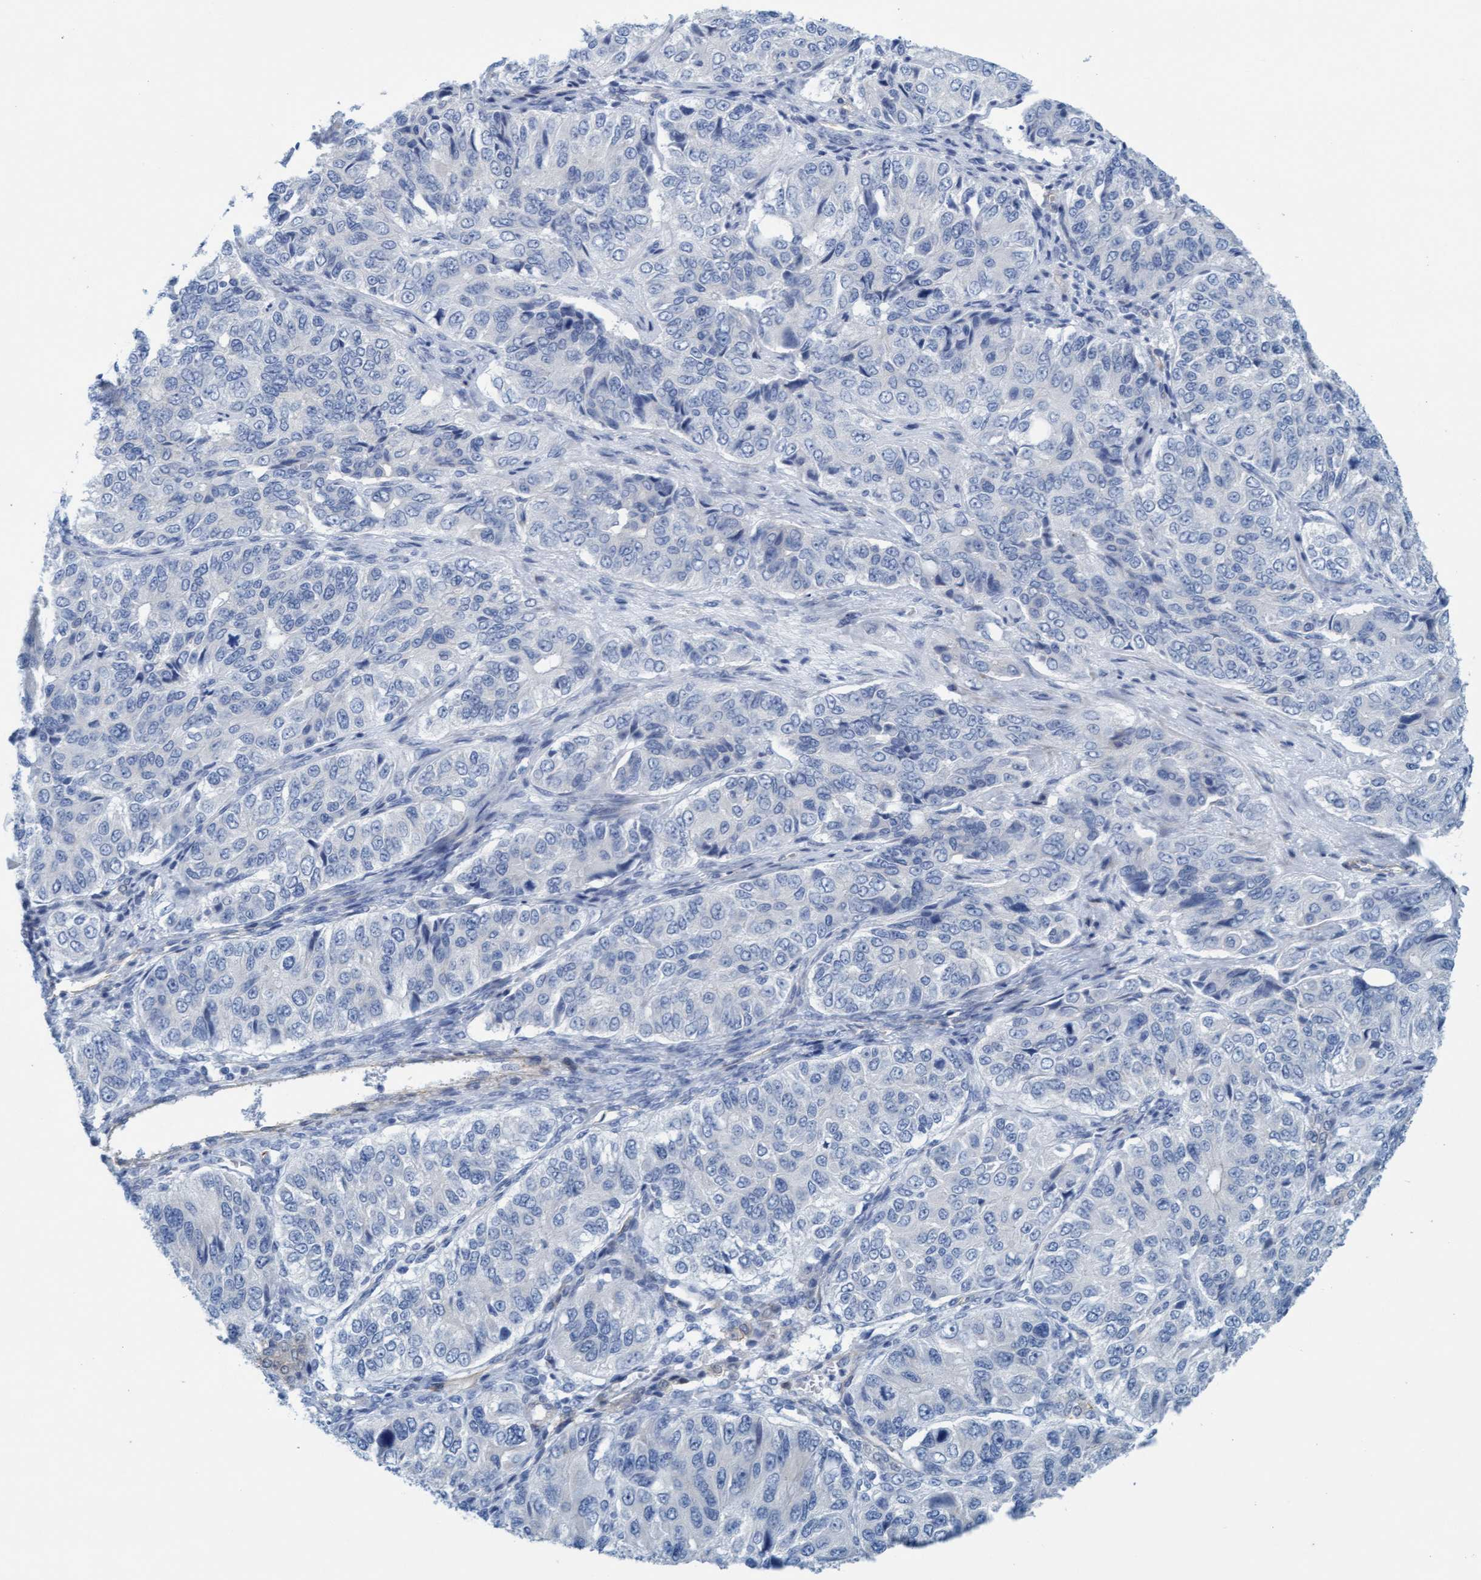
{"staining": {"intensity": "negative", "quantity": "none", "location": "none"}, "tissue": "ovarian cancer", "cell_type": "Tumor cells", "image_type": "cancer", "snomed": [{"axis": "morphology", "description": "Carcinoma, endometroid"}, {"axis": "topography", "description": "Ovary"}], "caption": "This photomicrograph is of ovarian cancer stained with IHC to label a protein in brown with the nuclei are counter-stained blue. There is no staining in tumor cells.", "gene": "MTFR1", "patient": {"sex": "female", "age": 51}}